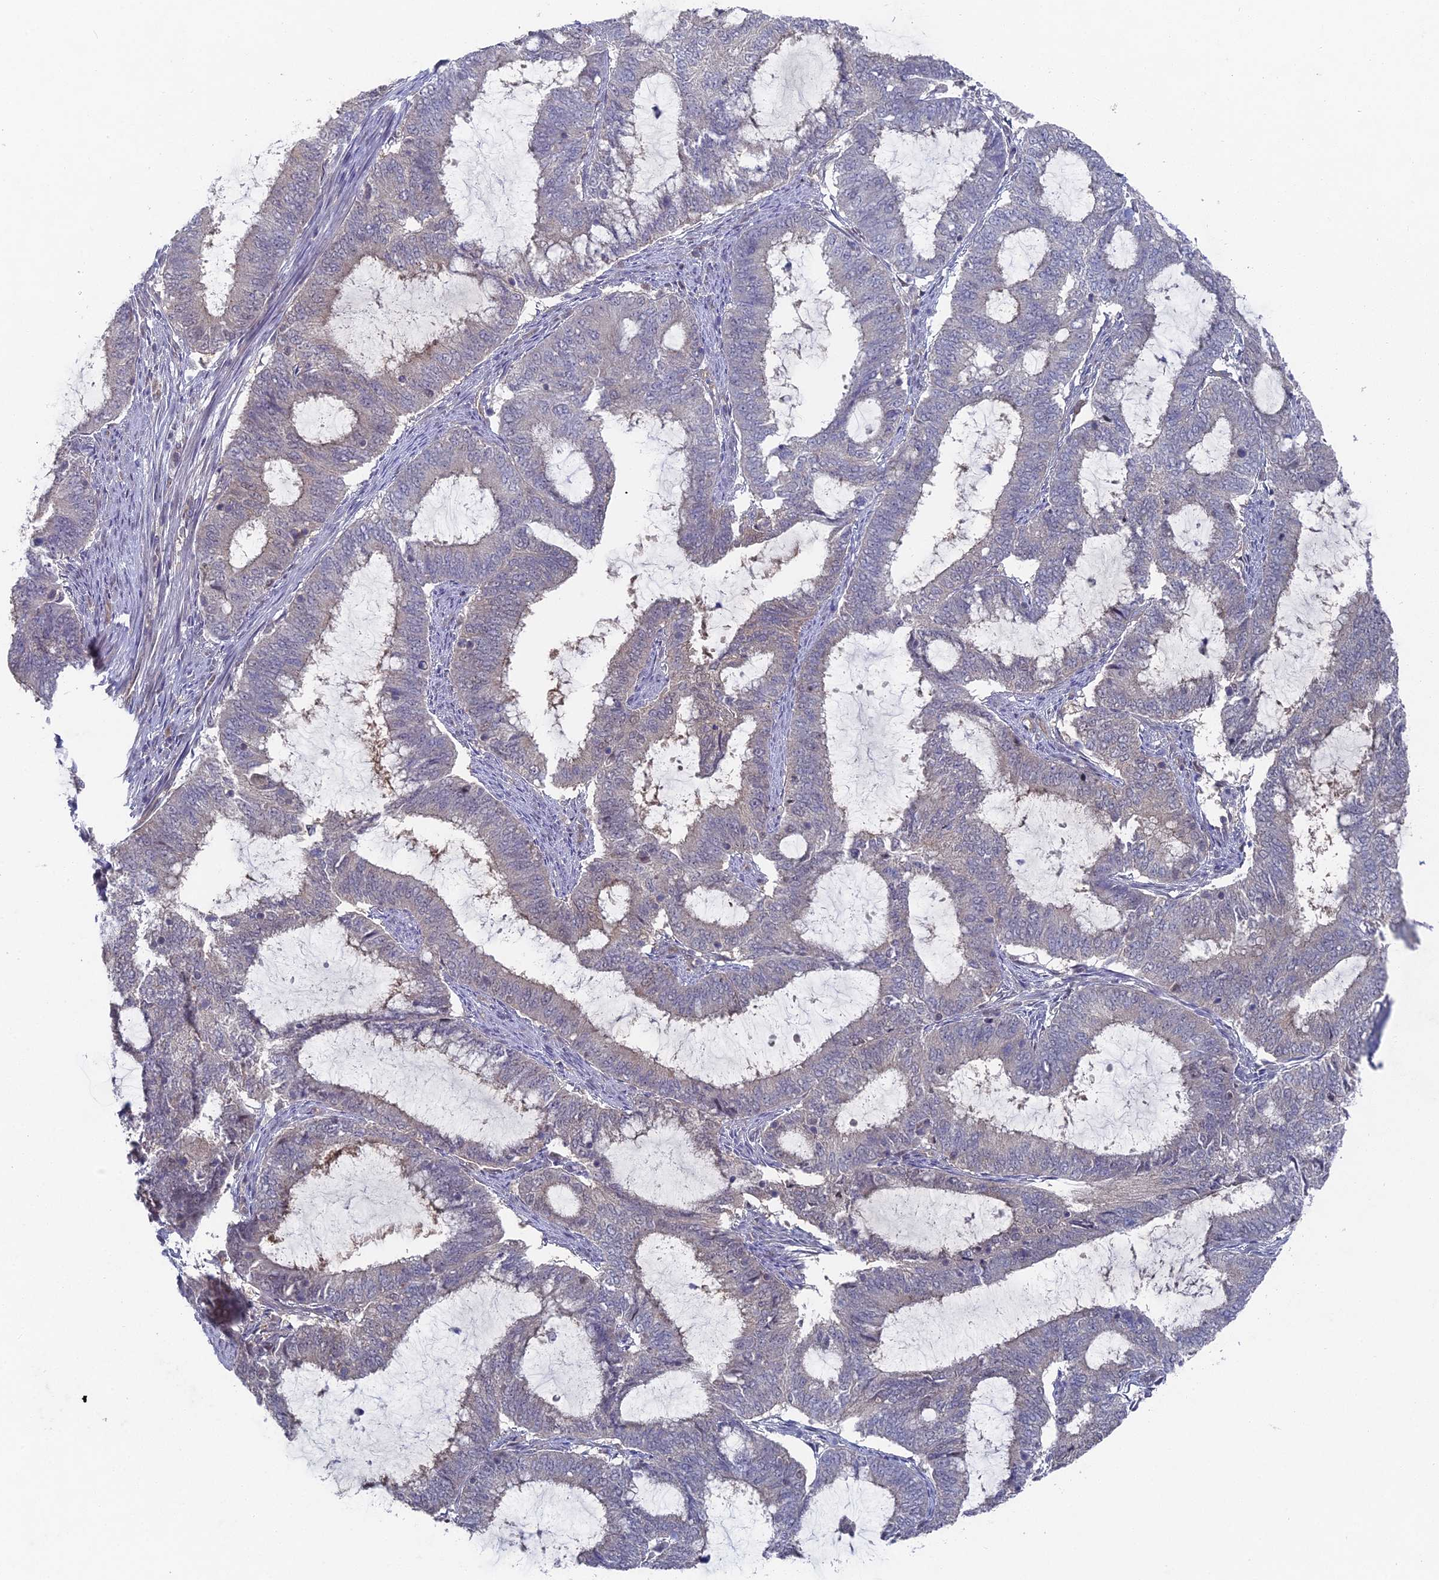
{"staining": {"intensity": "negative", "quantity": "none", "location": "none"}, "tissue": "endometrial cancer", "cell_type": "Tumor cells", "image_type": "cancer", "snomed": [{"axis": "morphology", "description": "Adenocarcinoma, NOS"}, {"axis": "topography", "description": "Endometrium"}], "caption": "Tumor cells show no significant expression in endometrial cancer.", "gene": "UNC5D", "patient": {"sex": "female", "age": 51}}